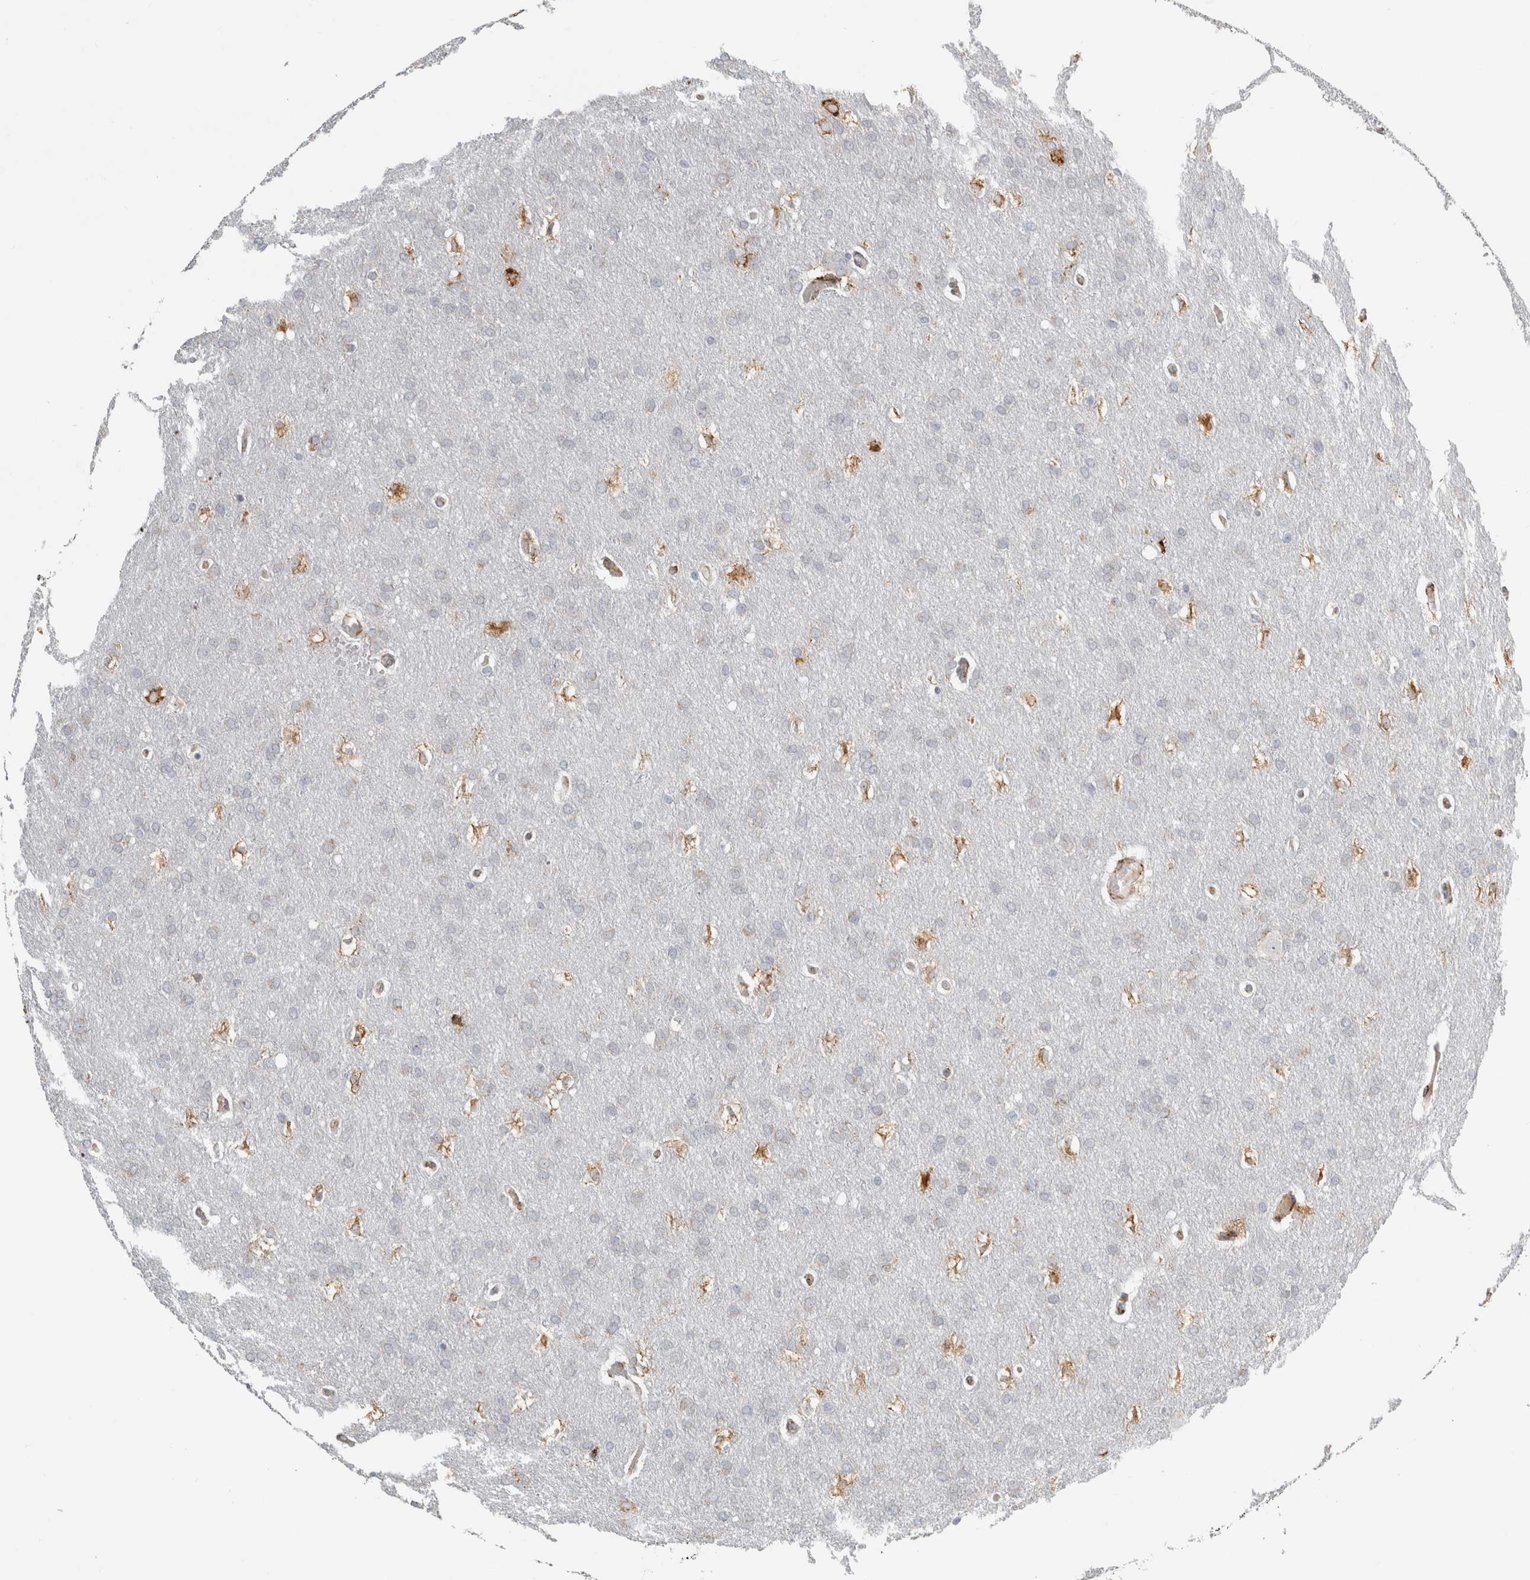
{"staining": {"intensity": "negative", "quantity": "none", "location": "none"}, "tissue": "glioma", "cell_type": "Tumor cells", "image_type": "cancer", "snomed": [{"axis": "morphology", "description": "Glioma, malignant, Low grade"}, {"axis": "topography", "description": "Brain"}], "caption": "IHC micrograph of human malignant glioma (low-grade) stained for a protein (brown), which demonstrates no expression in tumor cells.", "gene": "OSTN", "patient": {"sex": "female", "age": 37}}